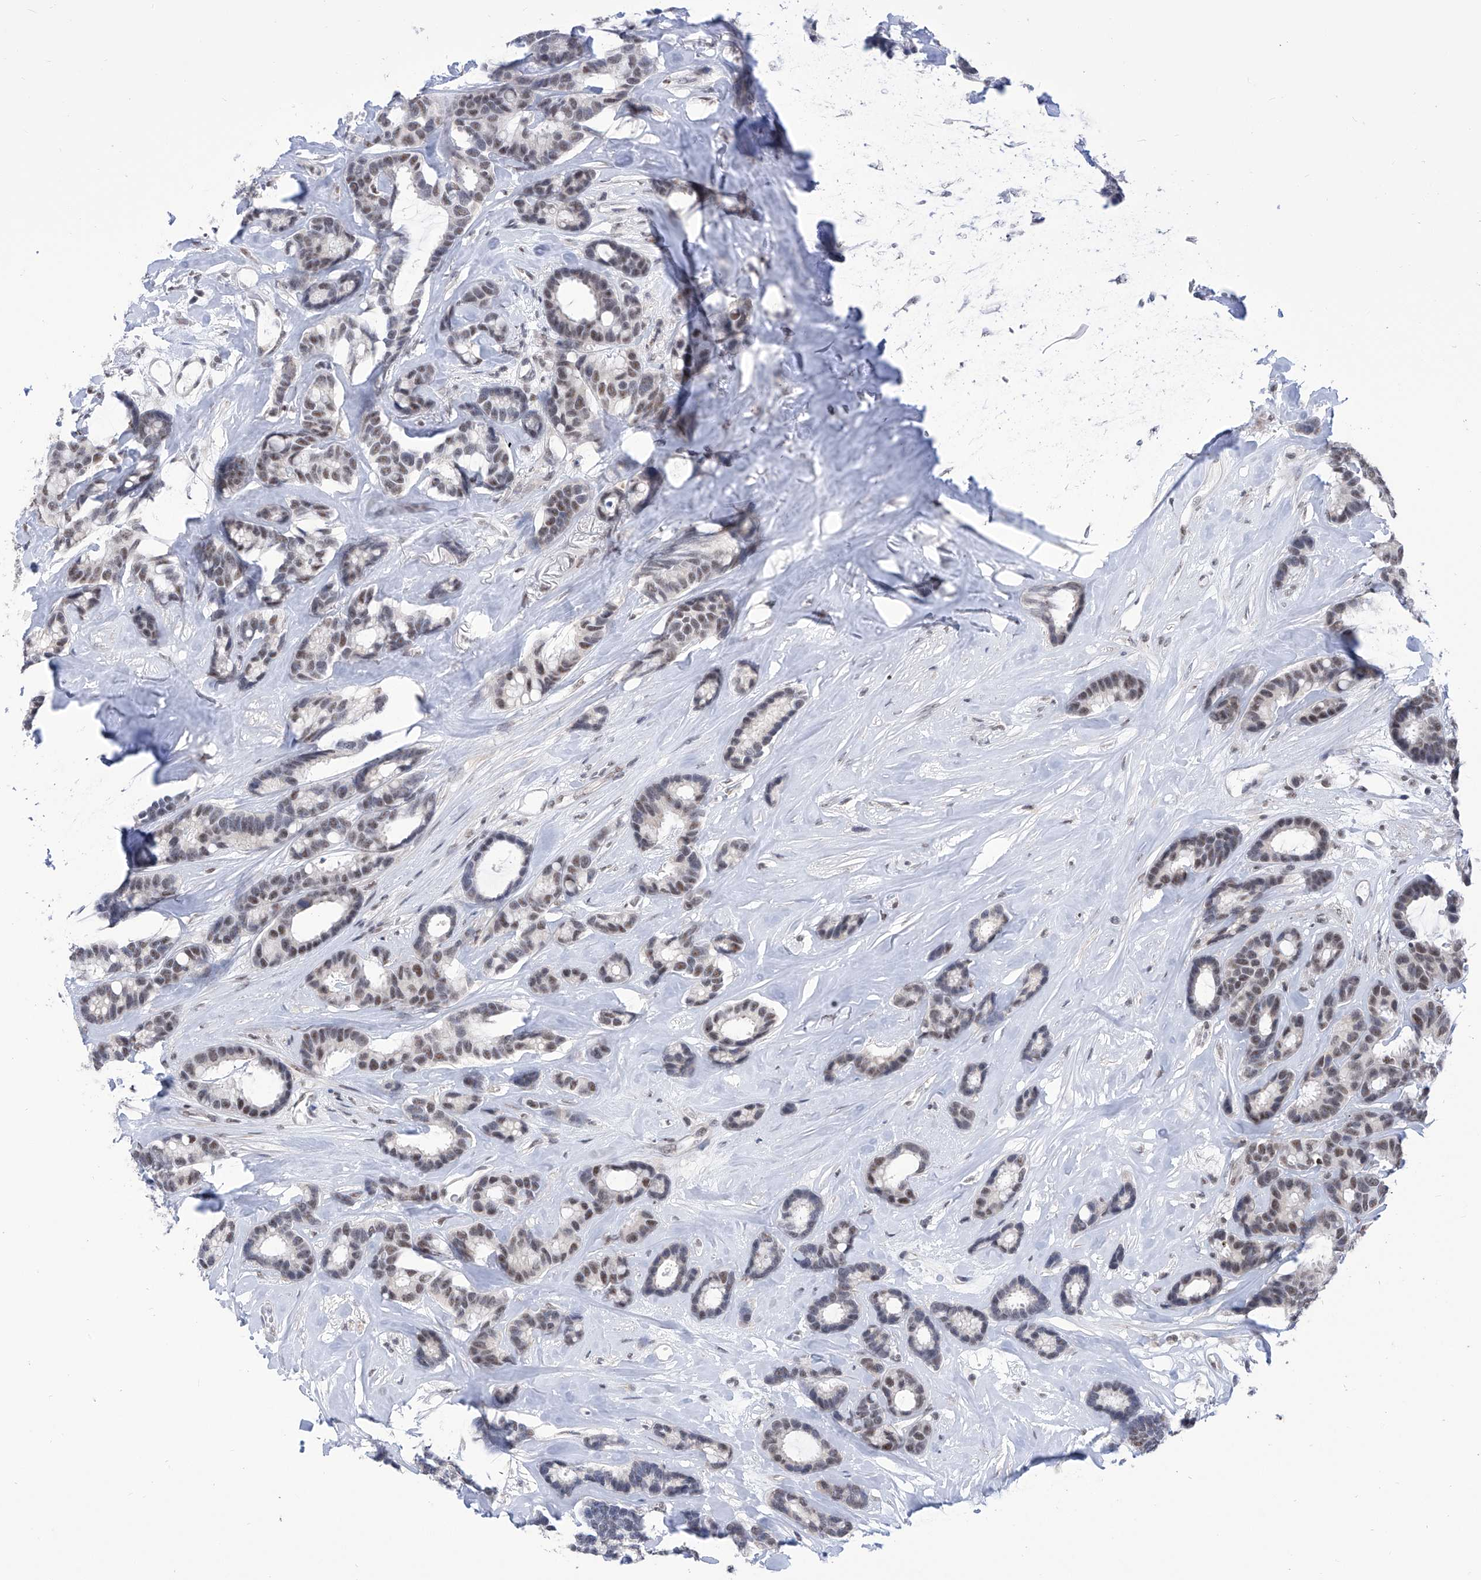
{"staining": {"intensity": "weak", "quantity": "25%-75%", "location": "nuclear"}, "tissue": "breast cancer", "cell_type": "Tumor cells", "image_type": "cancer", "snomed": [{"axis": "morphology", "description": "Duct carcinoma"}, {"axis": "topography", "description": "Breast"}], "caption": "This histopathology image reveals infiltrating ductal carcinoma (breast) stained with immunohistochemistry to label a protein in brown. The nuclear of tumor cells show weak positivity for the protein. Nuclei are counter-stained blue.", "gene": "SART1", "patient": {"sex": "female", "age": 87}}